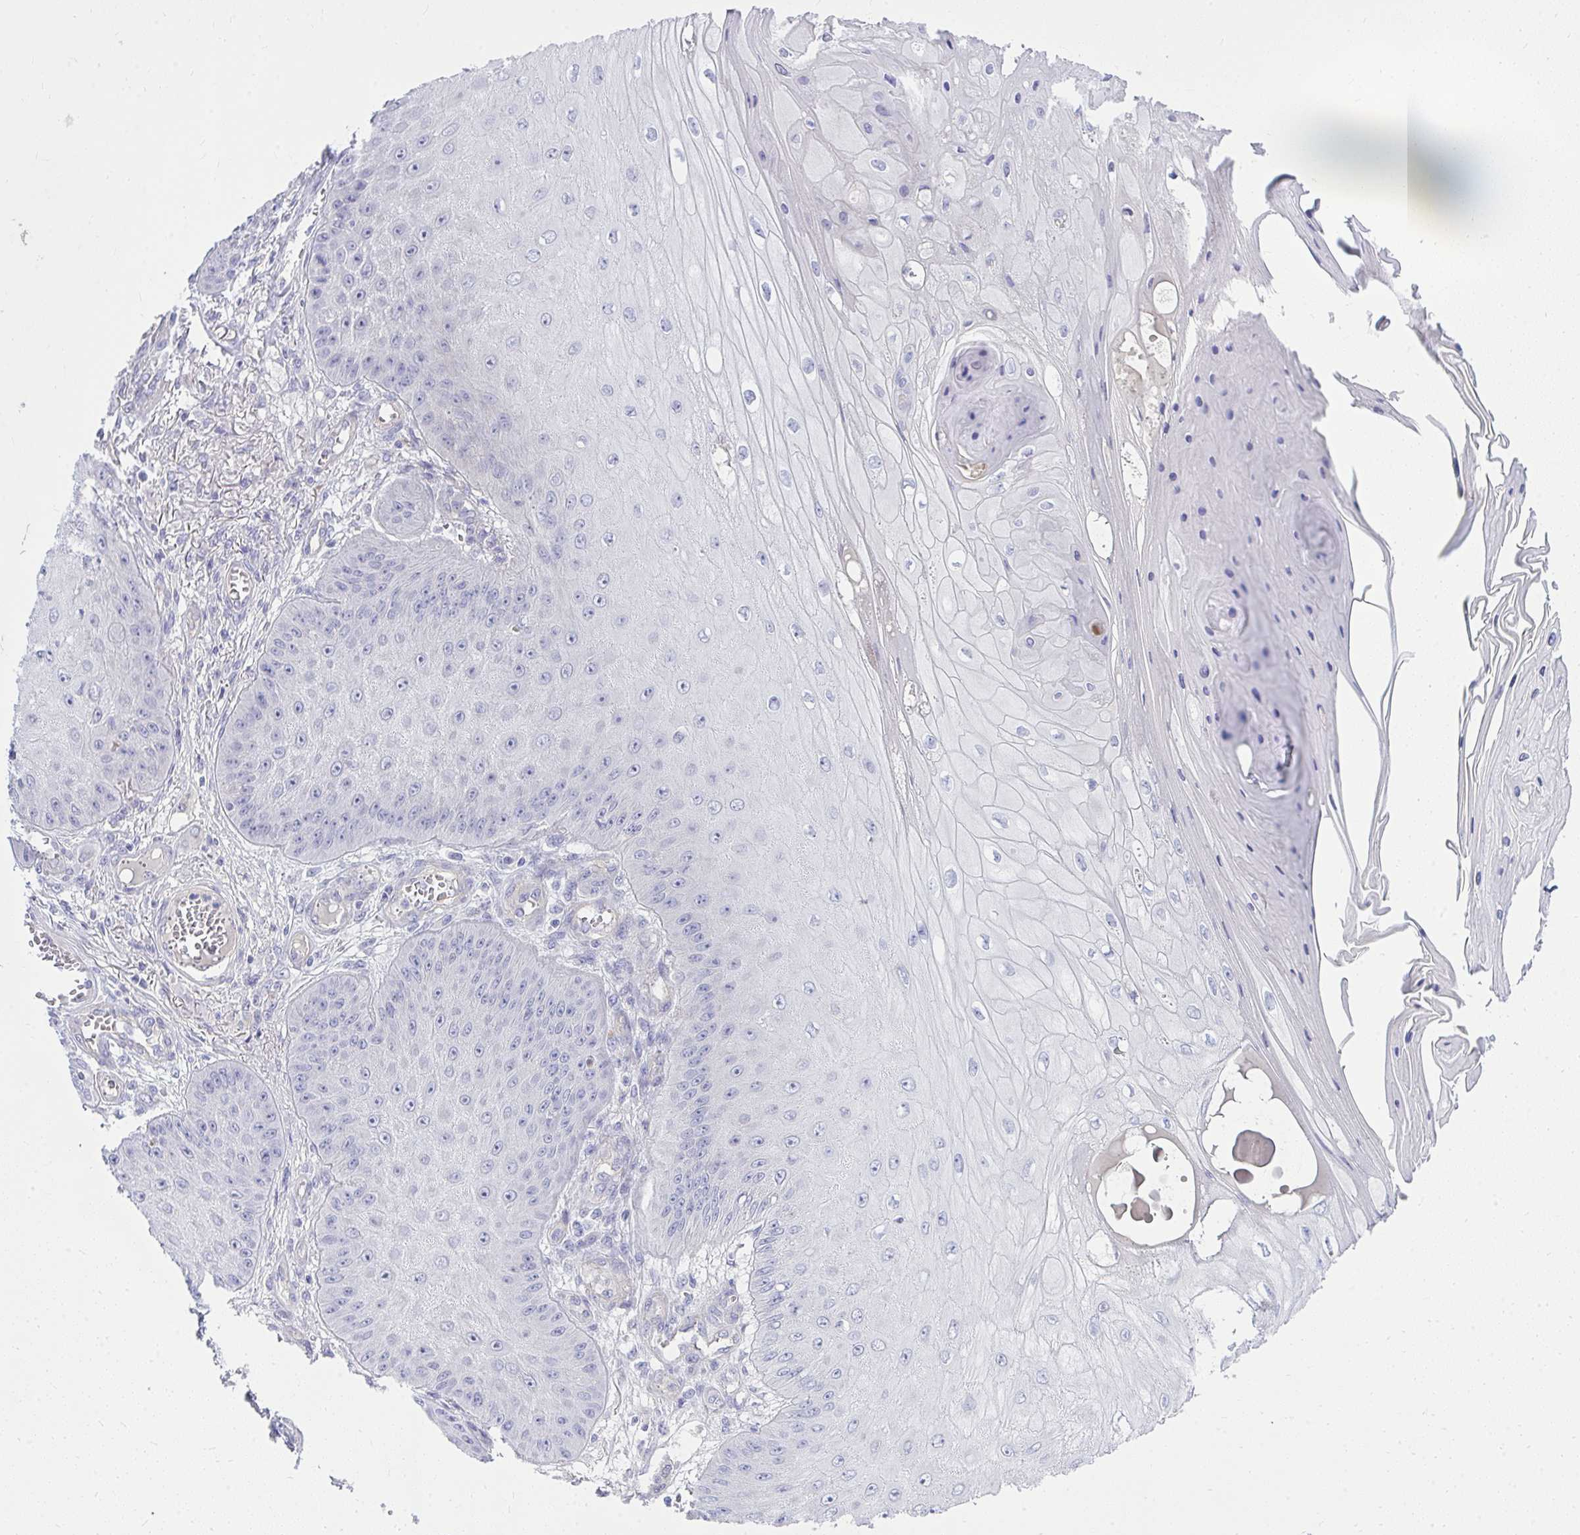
{"staining": {"intensity": "negative", "quantity": "none", "location": "none"}, "tissue": "skin cancer", "cell_type": "Tumor cells", "image_type": "cancer", "snomed": [{"axis": "morphology", "description": "Squamous cell carcinoma, NOS"}, {"axis": "topography", "description": "Skin"}], "caption": "Human skin squamous cell carcinoma stained for a protein using immunohistochemistry (IHC) demonstrates no expression in tumor cells.", "gene": "LRRC36", "patient": {"sex": "male", "age": 70}}